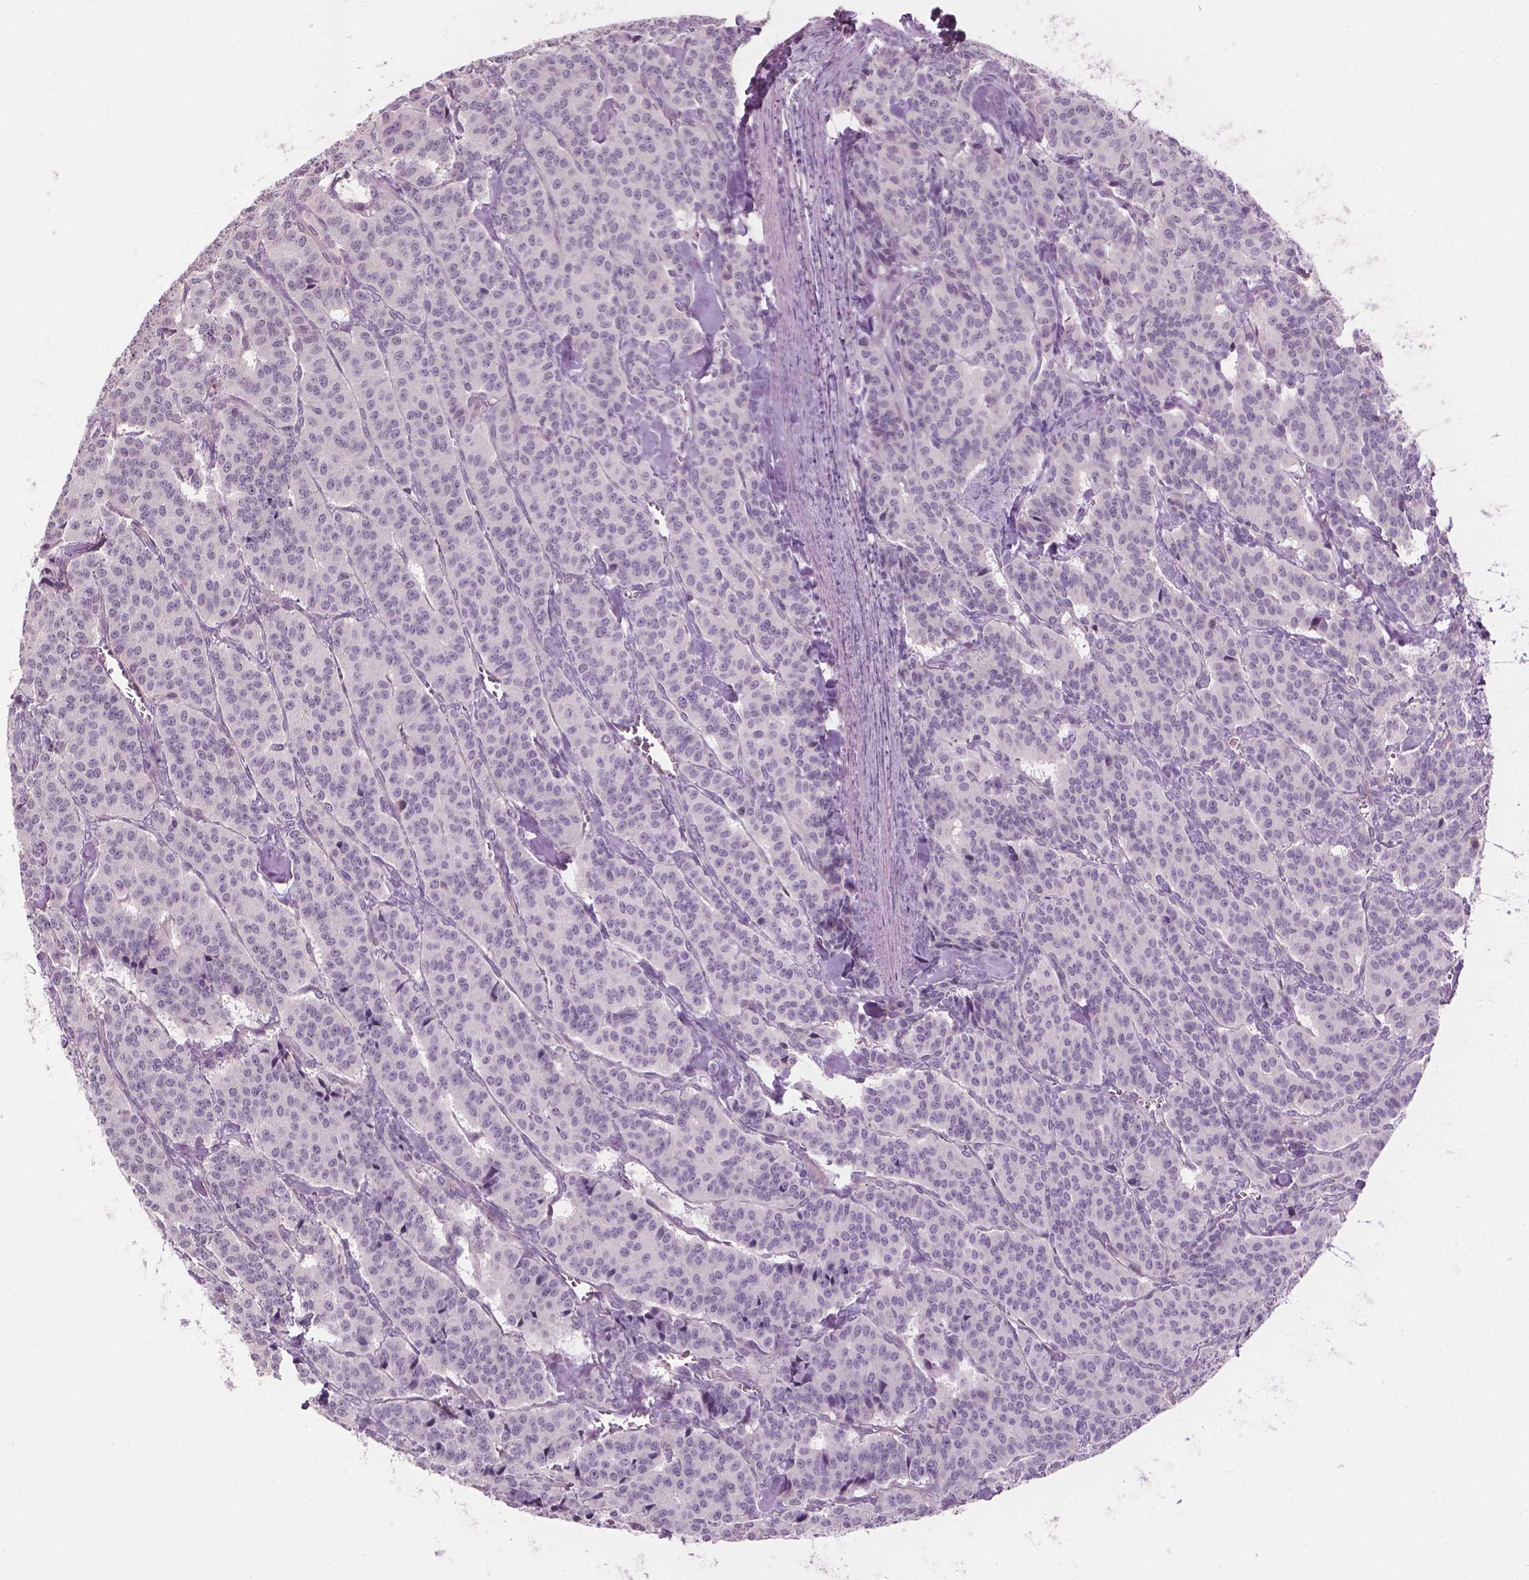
{"staining": {"intensity": "negative", "quantity": "none", "location": "none"}, "tissue": "carcinoid", "cell_type": "Tumor cells", "image_type": "cancer", "snomed": [{"axis": "morphology", "description": "Normal tissue, NOS"}, {"axis": "morphology", "description": "Carcinoid, malignant, NOS"}, {"axis": "topography", "description": "Lung"}], "caption": "Immunohistochemistry histopathology image of human carcinoid stained for a protein (brown), which demonstrates no staining in tumor cells.", "gene": "SAXO2", "patient": {"sex": "female", "age": 46}}